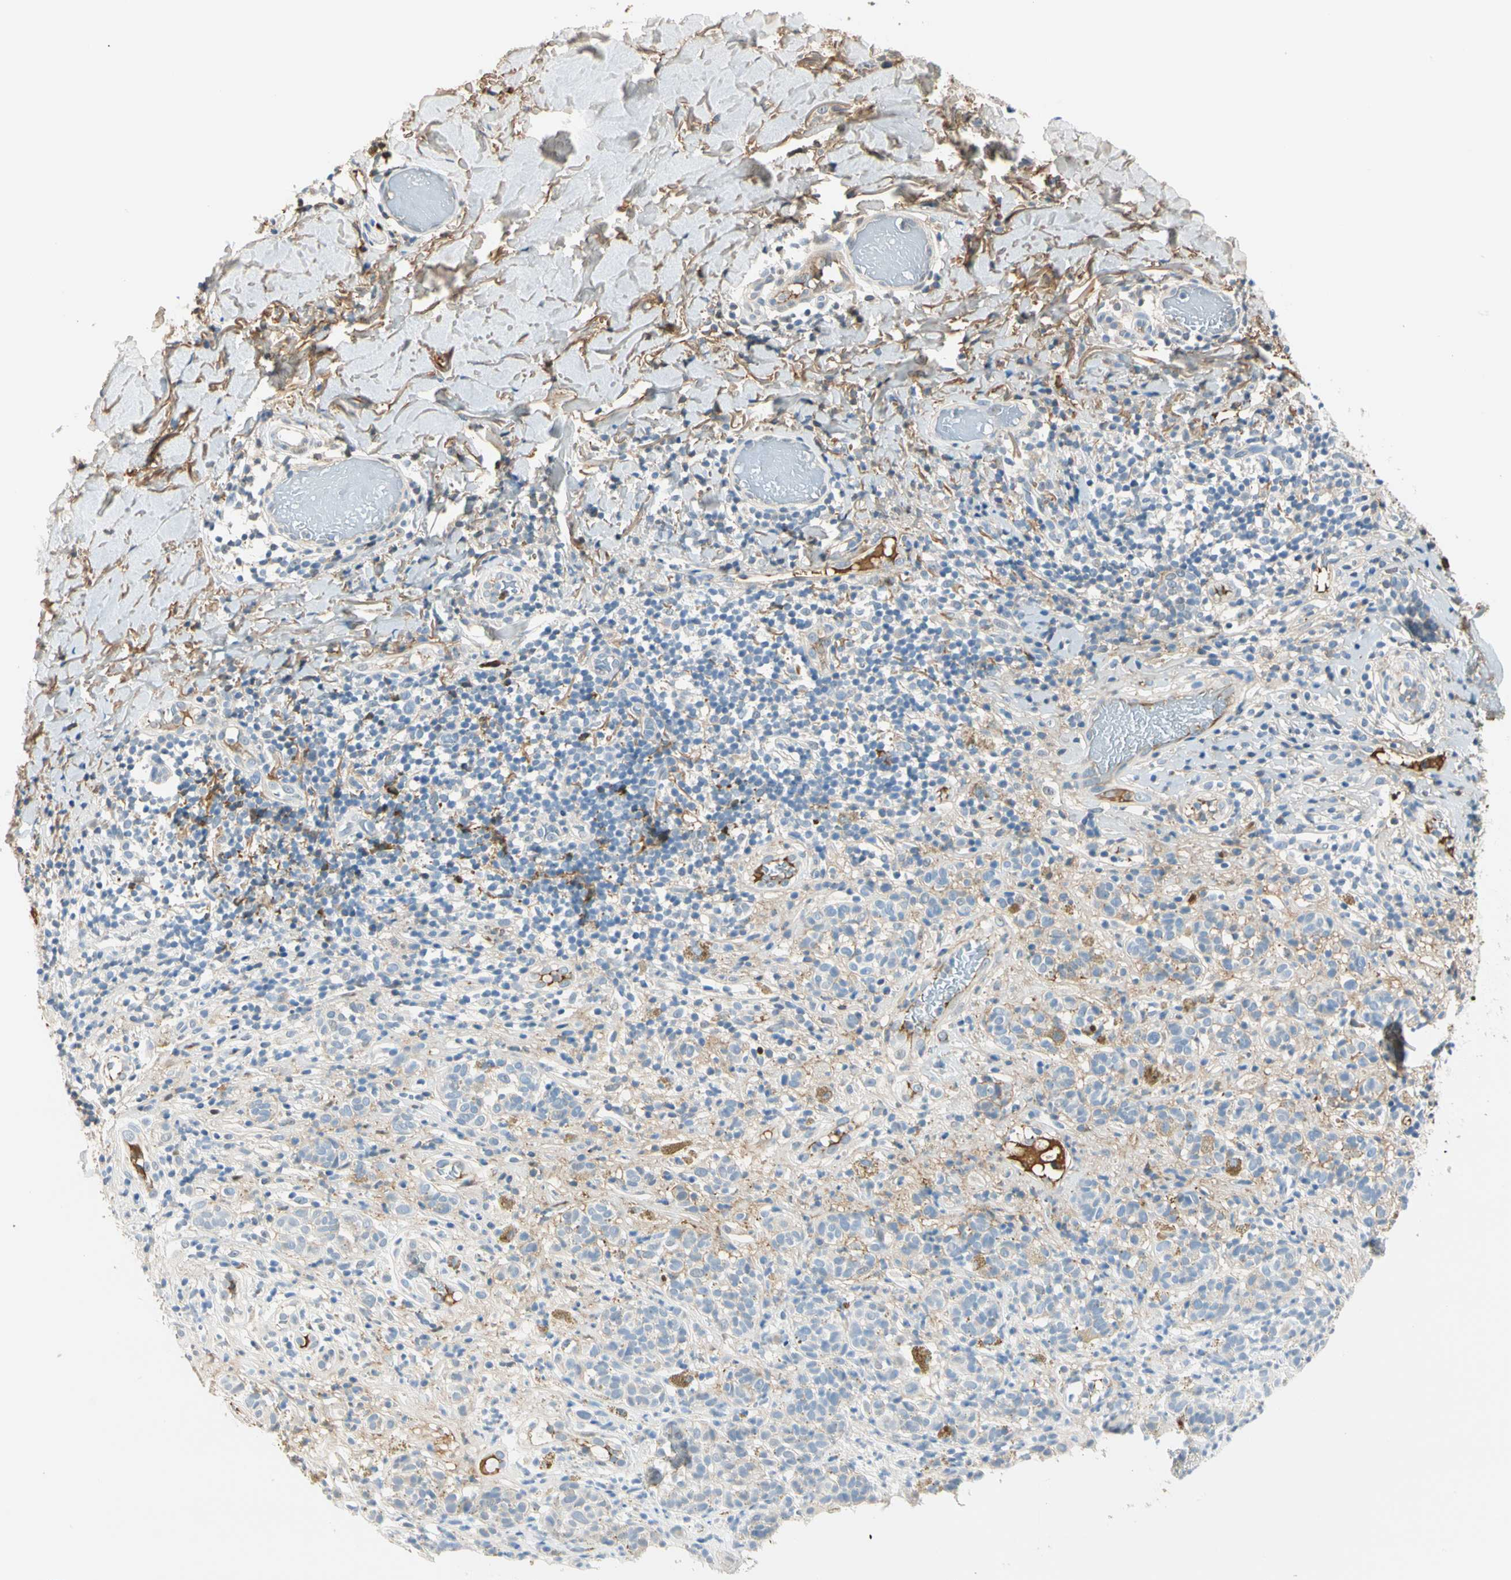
{"staining": {"intensity": "weak", "quantity": "25%-75%", "location": "cytoplasmic/membranous"}, "tissue": "melanoma", "cell_type": "Tumor cells", "image_type": "cancer", "snomed": [{"axis": "morphology", "description": "Malignant melanoma, NOS"}, {"axis": "topography", "description": "Skin"}], "caption": "This is an image of immunohistochemistry staining of malignant melanoma, which shows weak expression in the cytoplasmic/membranous of tumor cells.", "gene": "LAMB3", "patient": {"sex": "male", "age": 64}}